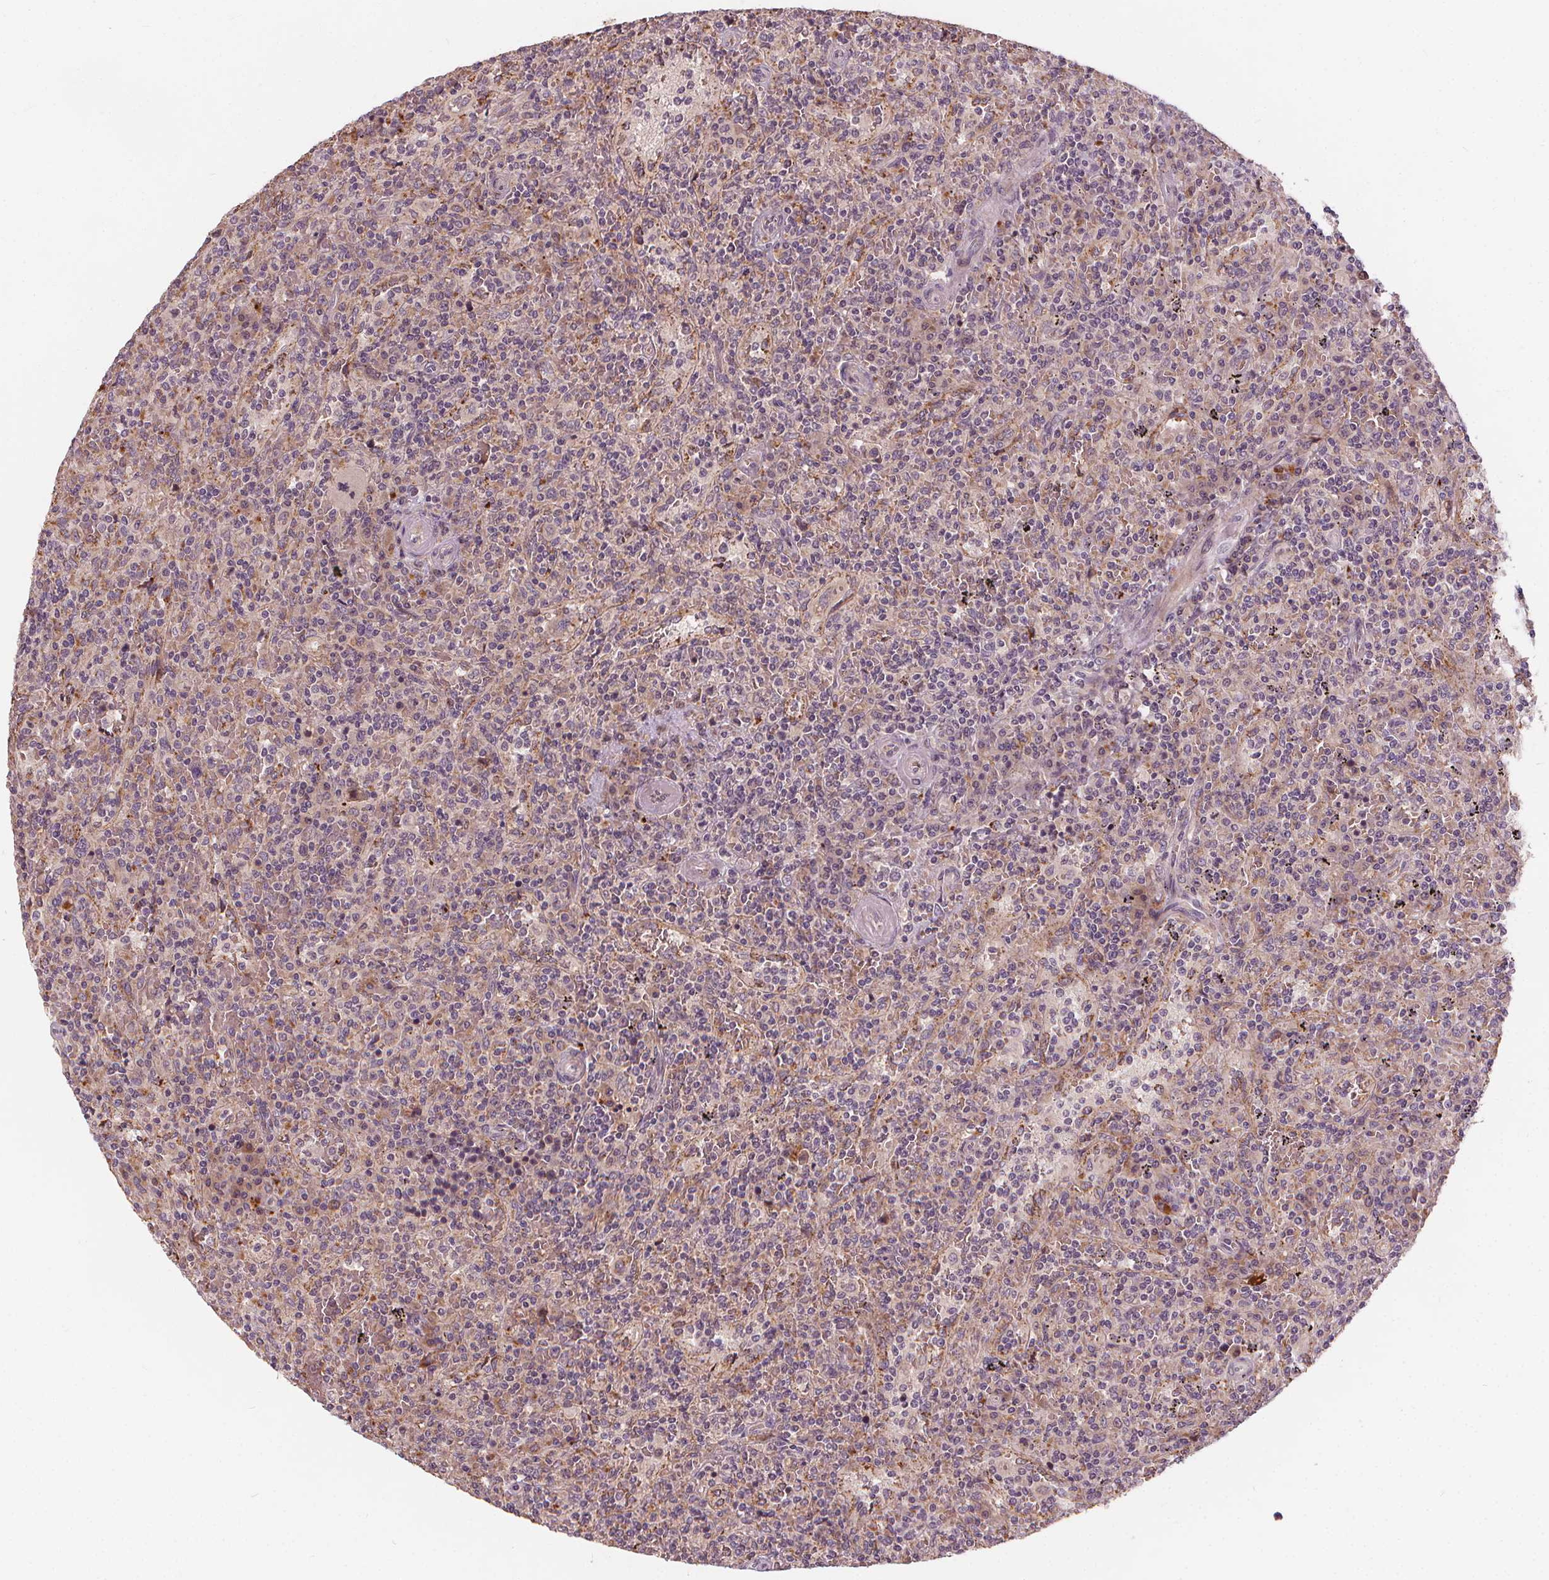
{"staining": {"intensity": "negative", "quantity": "none", "location": "none"}, "tissue": "lymphoma", "cell_type": "Tumor cells", "image_type": "cancer", "snomed": [{"axis": "morphology", "description": "Malignant lymphoma, non-Hodgkin's type, Low grade"}, {"axis": "topography", "description": "Spleen"}], "caption": "High magnification brightfield microscopy of low-grade malignant lymphoma, non-Hodgkin's type stained with DAB (brown) and counterstained with hematoxylin (blue): tumor cells show no significant positivity. The staining was performed using DAB (3,3'-diaminobenzidine) to visualize the protein expression in brown, while the nuclei were stained in blue with hematoxylin (Magnification: 20x).", "gene": "IPO13", "patient": {"sex": "male", "age": 62}}